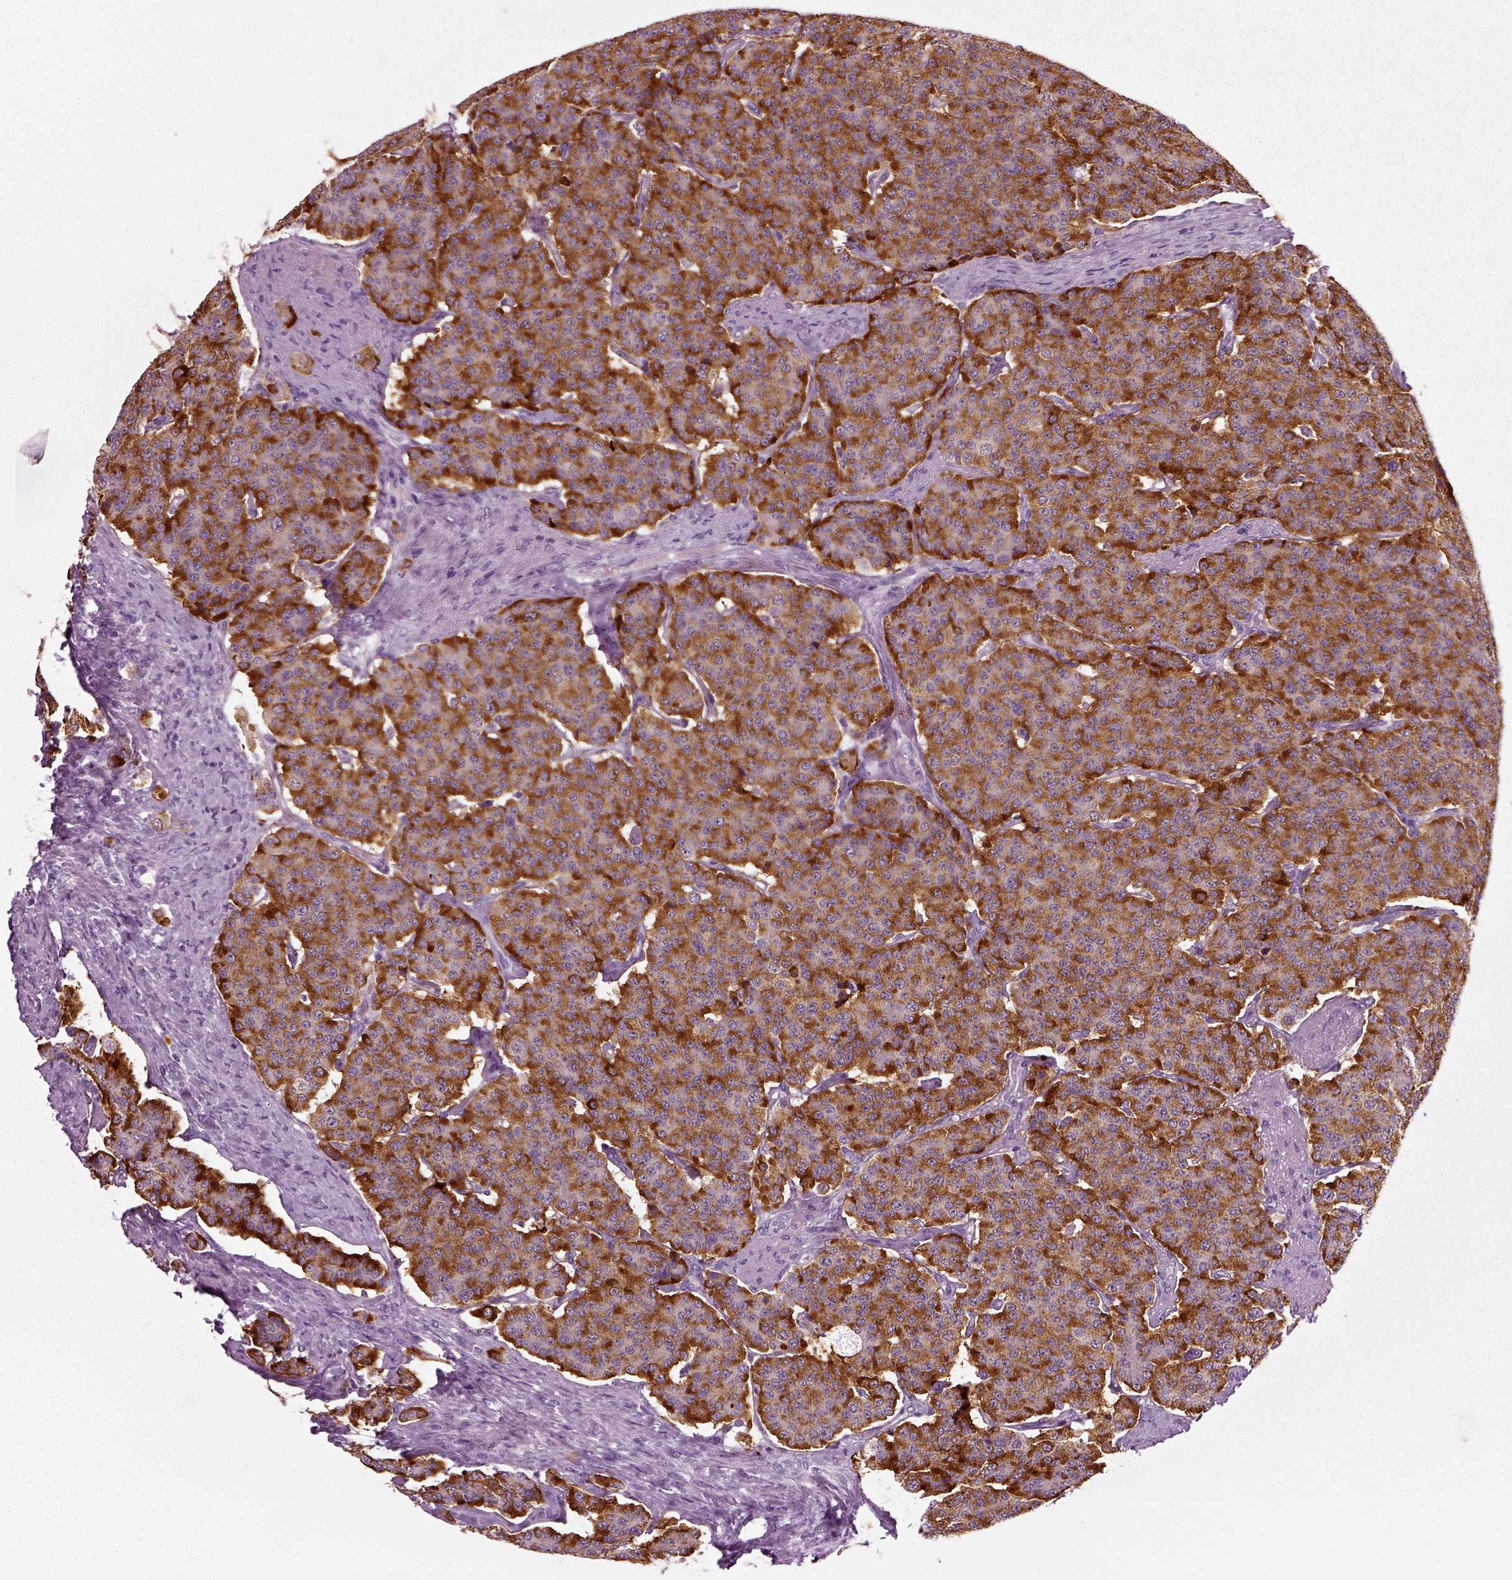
{"staining": {"intensity": "strong", "quantity": ">75%", "location": "cytoplasmic/membranous"}, "tissue": "carcinoid", "cell_type": "Tumor cells", "image_type": "cancer", "snomed": [{"axis": "morphology", "description": "Carcinoid, malignant, NOS"}, {"axis": "topography", "description": "Small intestine"}], "caption": "An immunohistochemistry (IHC) photomicrograph of tumor tissue is shown. Protein staining in brown labels strong cytoplasmic/membranous positivity in malignant carcinoid within tumor cells.", "gene": "SCG5", "patient": {"sex": "female", "age": 58}}